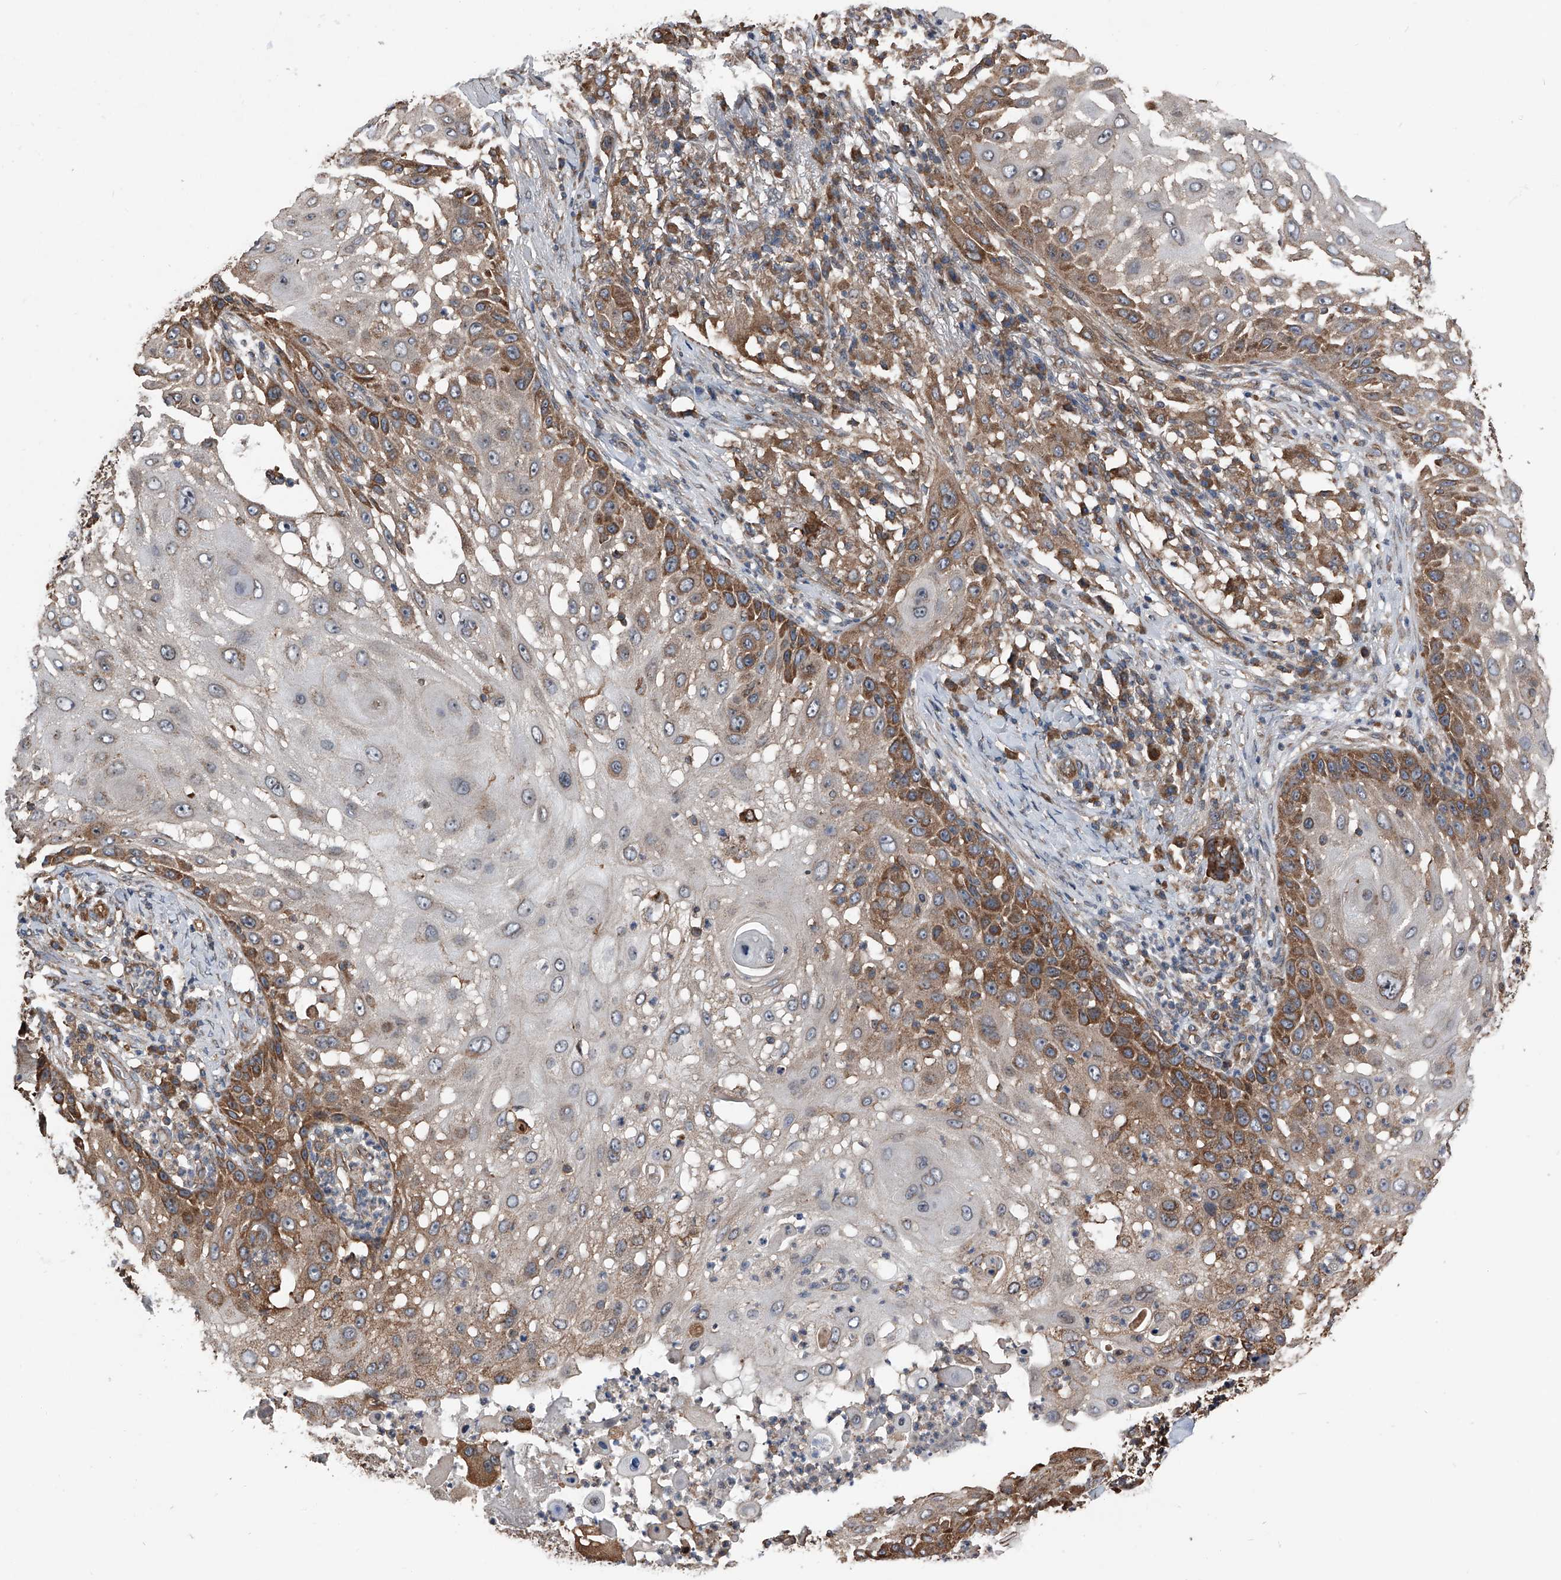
{"staining": {"intensity": "strong", "quantity": "<25%", "location": "cytoplasmic/membranous"}, "tissue": "skin cancer", "cell_type": "Tumor cells", "image_type": "cancer", "snomed": [{"axis": "morphology", "description": "Squamous cell carcinoma, NOS"}, {"axis": "topography", "description": "Skin"}], "caption": "IHC image of neoplastic tissue: squamous cell carcinoma (skin) stained using IHC shows medium levels of strong protein expression localized specifically in the cytoplasmic/membranous of tumor cells, appearing as a cytoplasmic/membranous brown color.", "gene": "KCNJ2", "patient": {"sex": "female", "age": 44}}